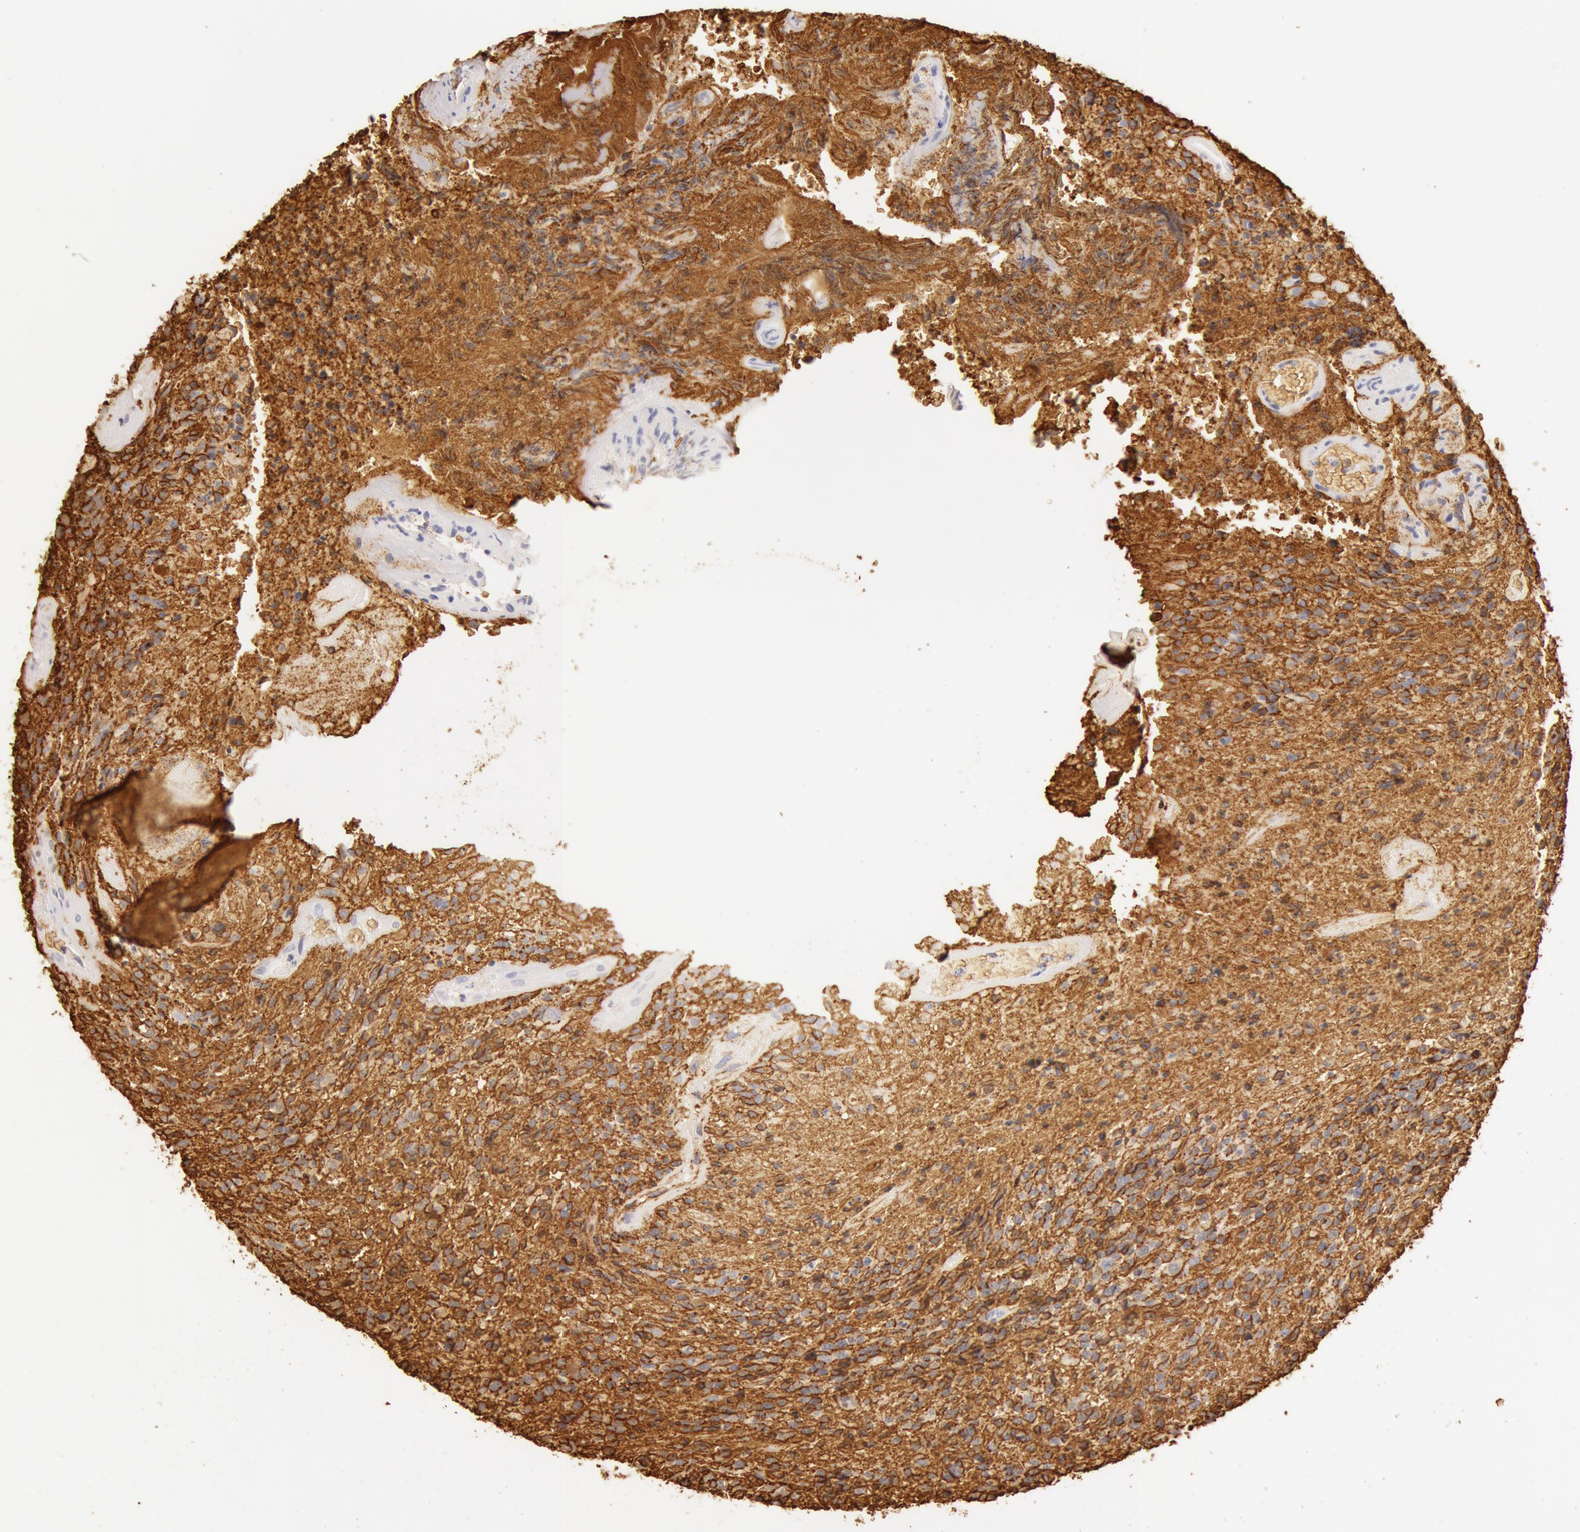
{"staining": {"intensity": "negative", "quantity": "none", "location": "none"}, "tissue": "glioma", "cell_type": "Tumor cells", "image_type": "cancer", "snomed": [{"axis": "morphology", "description": "Glioma, malignant, High grade"}, {"axis": "topography", "description": "Brain"}], "caption": "High magnification brightfield microscopy of malignant high-grade glioma stained with DAB (3,3'-diaminobenzidine) (brown) and counterstained with hematoxylin (blue): tumor cells show no significant staining. (IHC, brightfield microscopy, high magnification).", "gene": "AQP1", "patient": {"sex": "male", "age": 36}}